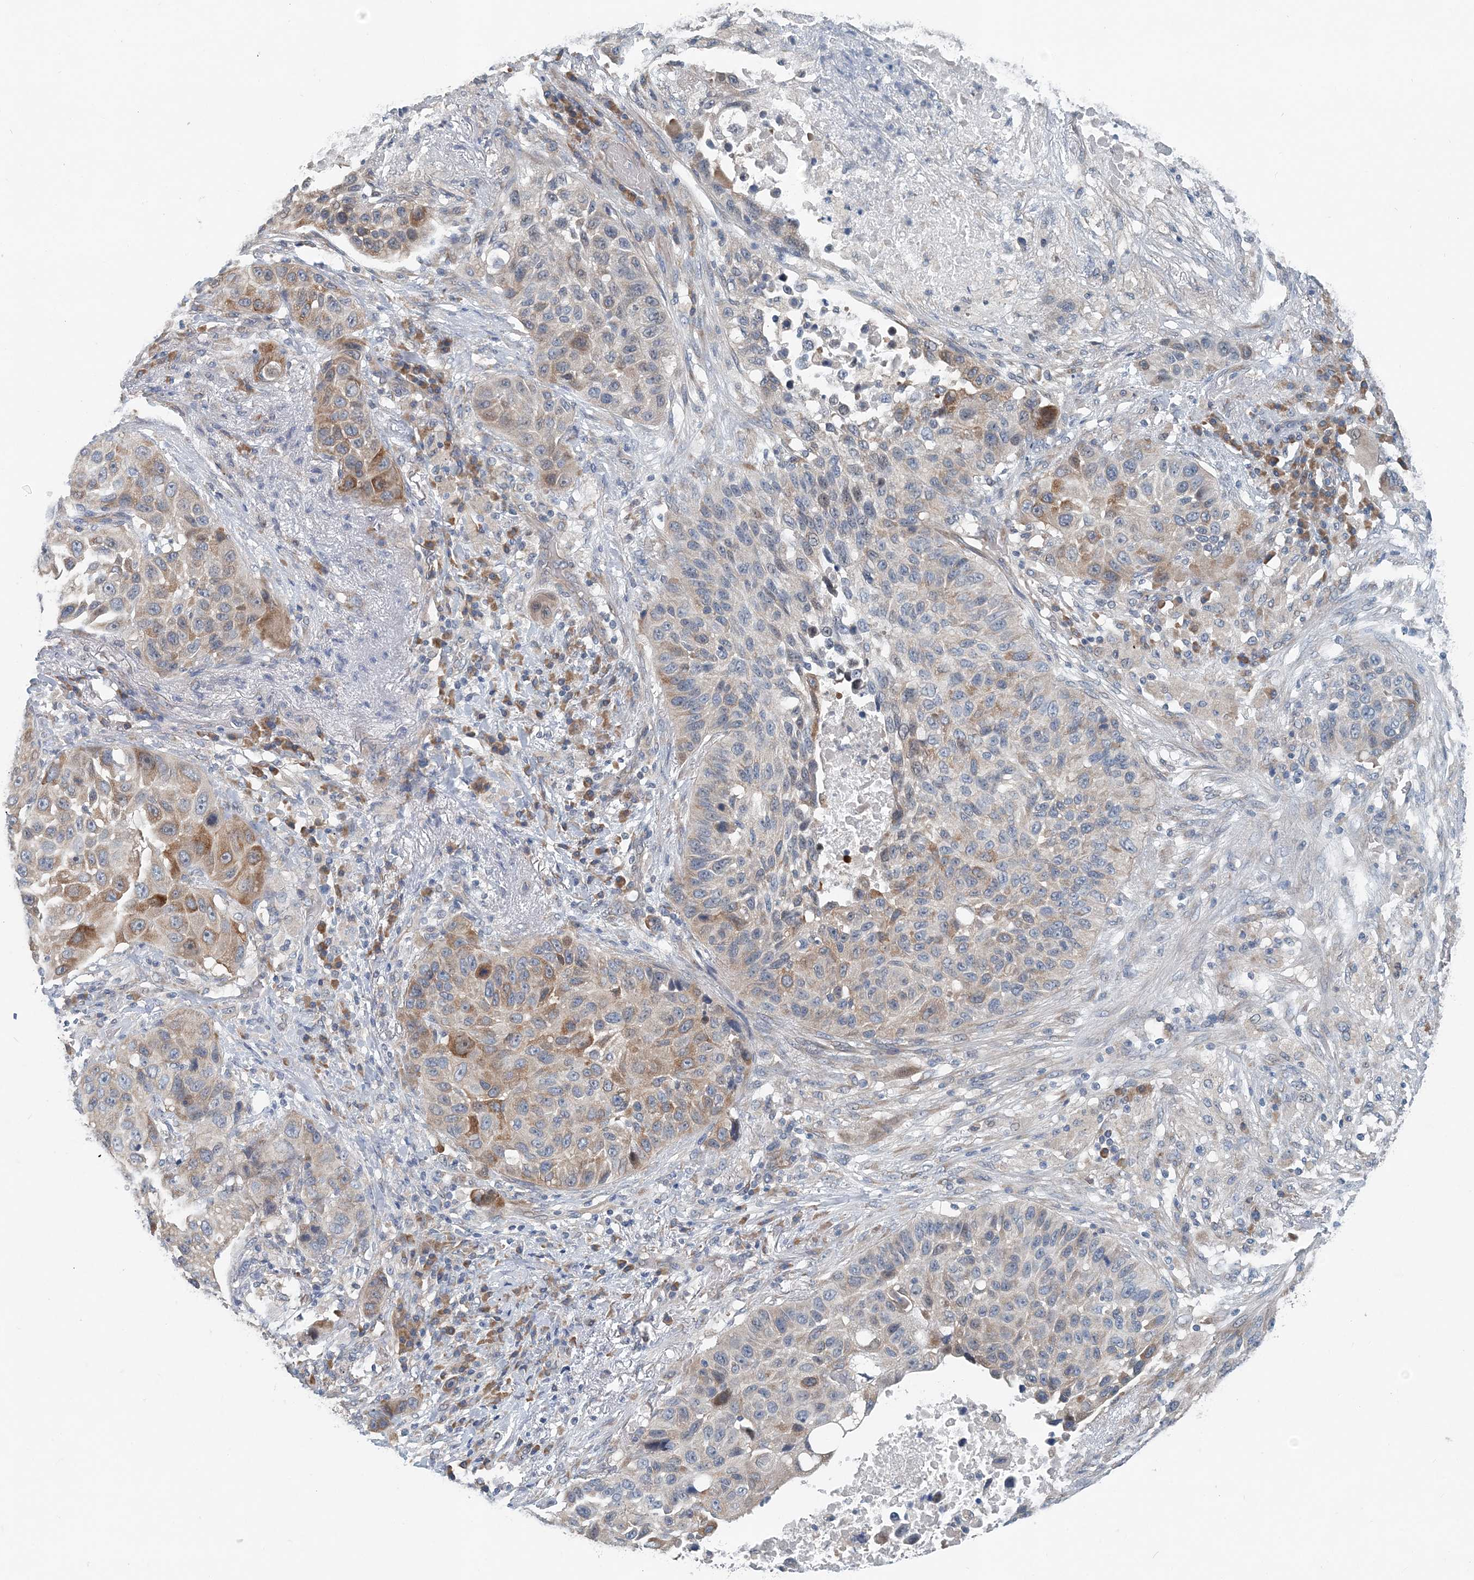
{"staining": {"intensity": "moderate", "quantity": "<25%", "location": "cytoplasmic/membranous"}, "tissue": "lung cancer", "cell_type": "Tumor cells", "image_type": "cancer", "snomed": [{"axis": "morphology", "description": "Squamous cell carcinoma, NOS"}, {"axis": "topography", "description": "Lung"}], "caption": "A brown stain highlights moderate cytoplasmic/membranous staining of a protein in human squamous cell carcinoma (lung) tumor cells.", "gene": "EEF1A2", "patient": {"sex": "male", "age": 57}}